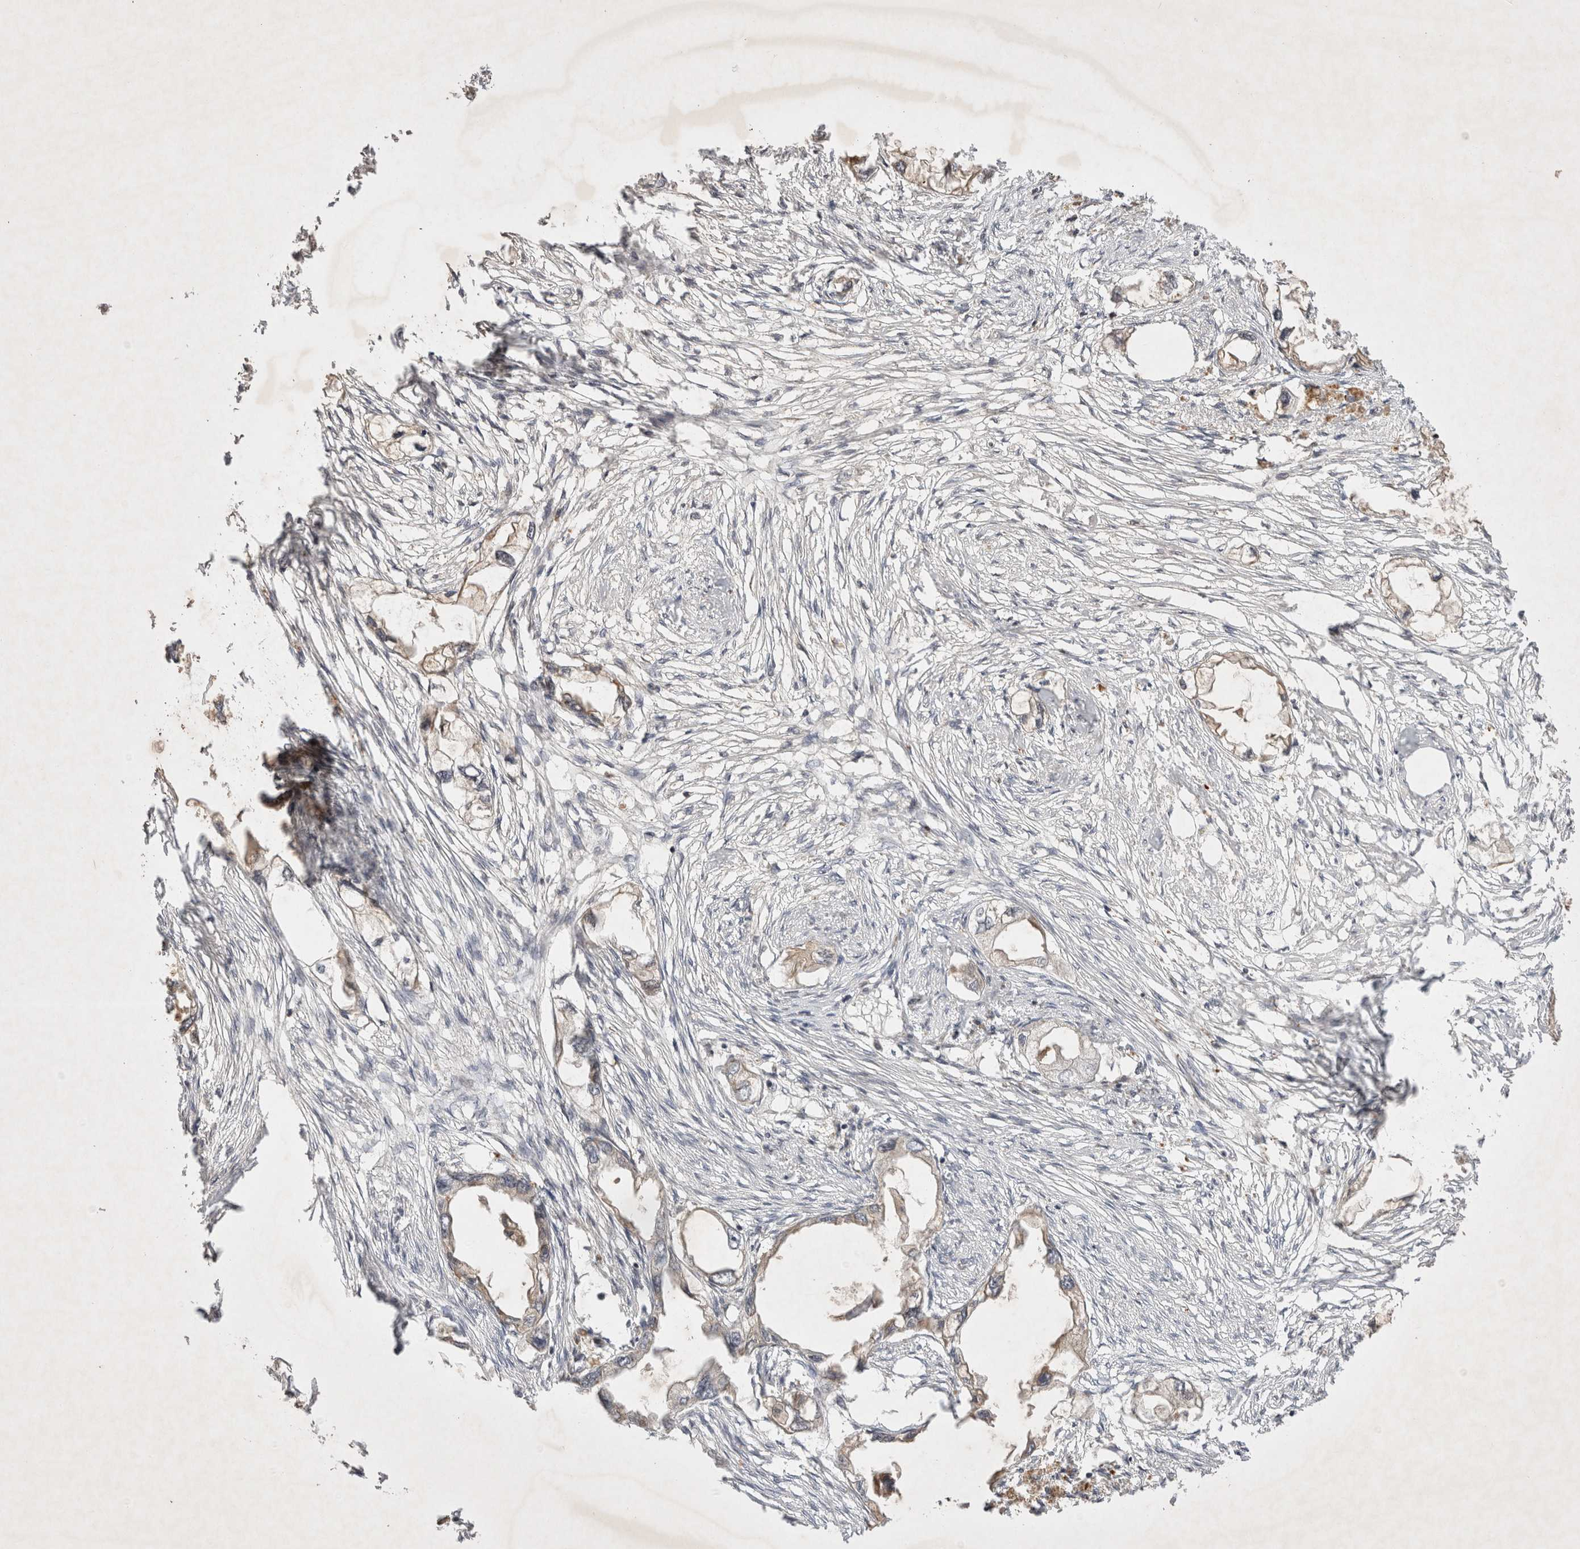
{"staining": {"intensity": "weak", "quantity": "25%-75%", "location": "cytoplasmic/membranous"}, "tissue": "endometrial cancer", "cell_type": "Tumor cells", "image_type": "cancer", "snomed": [{"axis": "morphology", "description": "Adenocarcinoma, NOS"}, {"axis": "morphology", "description": "Adenocarcinoma, metastatic, NOS"}, {"axis": "topography", "description": "Adipose tissue"}, {"axis": "topography", "description": "Endometrium"}], "caption": "A brown stain labels weak cytoplasmic/membranous staining of a protein in human endometrial cancer (adenocarcinoma) tumor cells.", "gene": "EIF2AK1", "patient": {"sex": "female", "age": 67}}